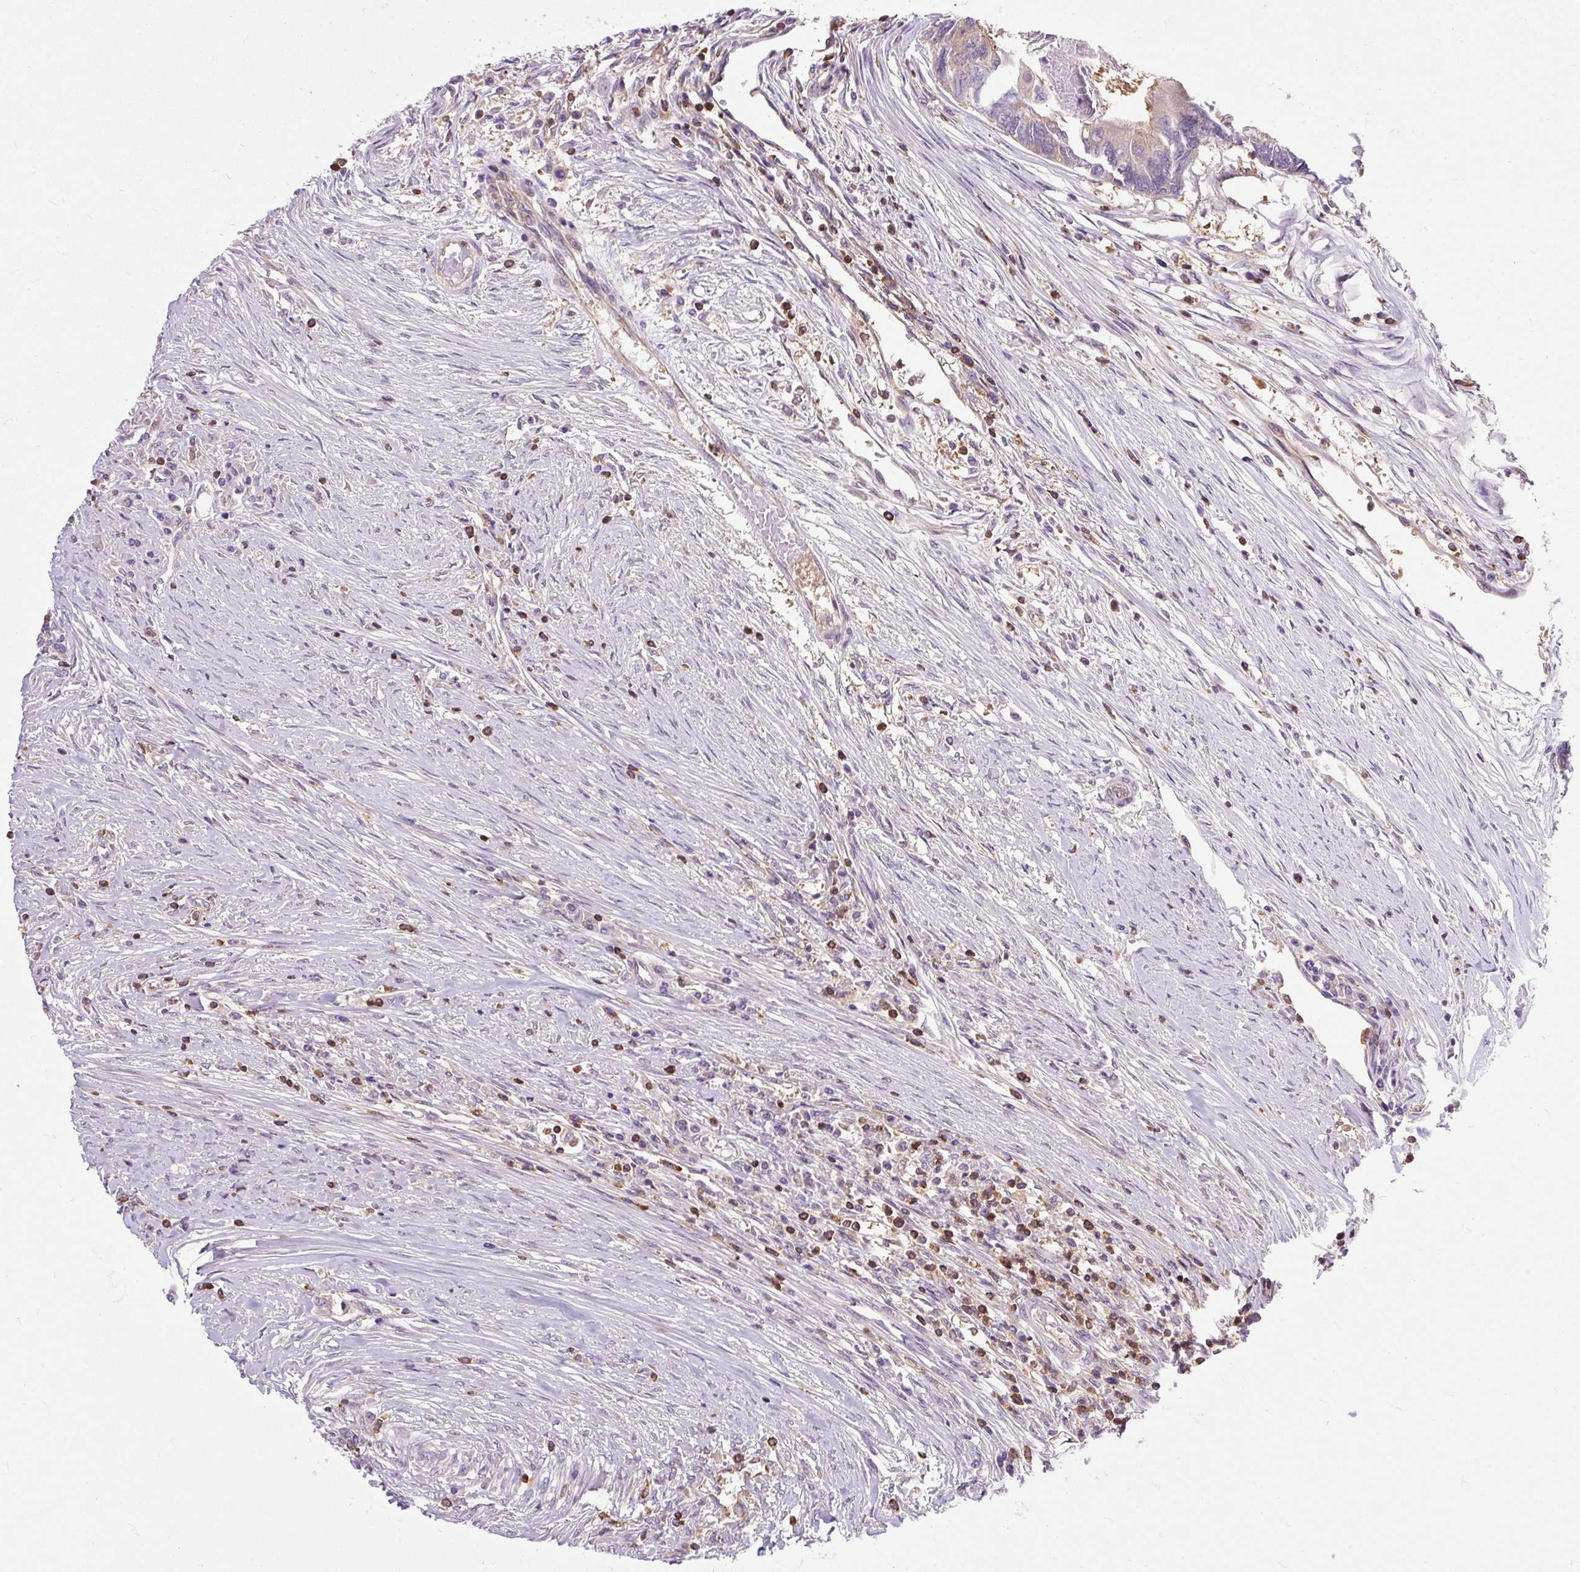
{"staining": {"intensity": "weak", "quantity": "25%-75%", "location": "cytoplasmic/membranous"}, "tissue": "colorectal cancer", "cell_type": "Tumor cells", "image_type": "cancer", "snomed": [{"axis": "morphology", "description": "Adenocarcinoma, NOS"}, {"axis": "topography", "description": "Colon"}], "caption": "Approximately 25%-75% of tumor cells in adenocarcinoma (colorectal) display weak cytoplasmic/membranous protein staining as visualized by brown immunohistochemical staining.", "gene": "CISD3", "patient": {"sex": "female", "age": 67}}